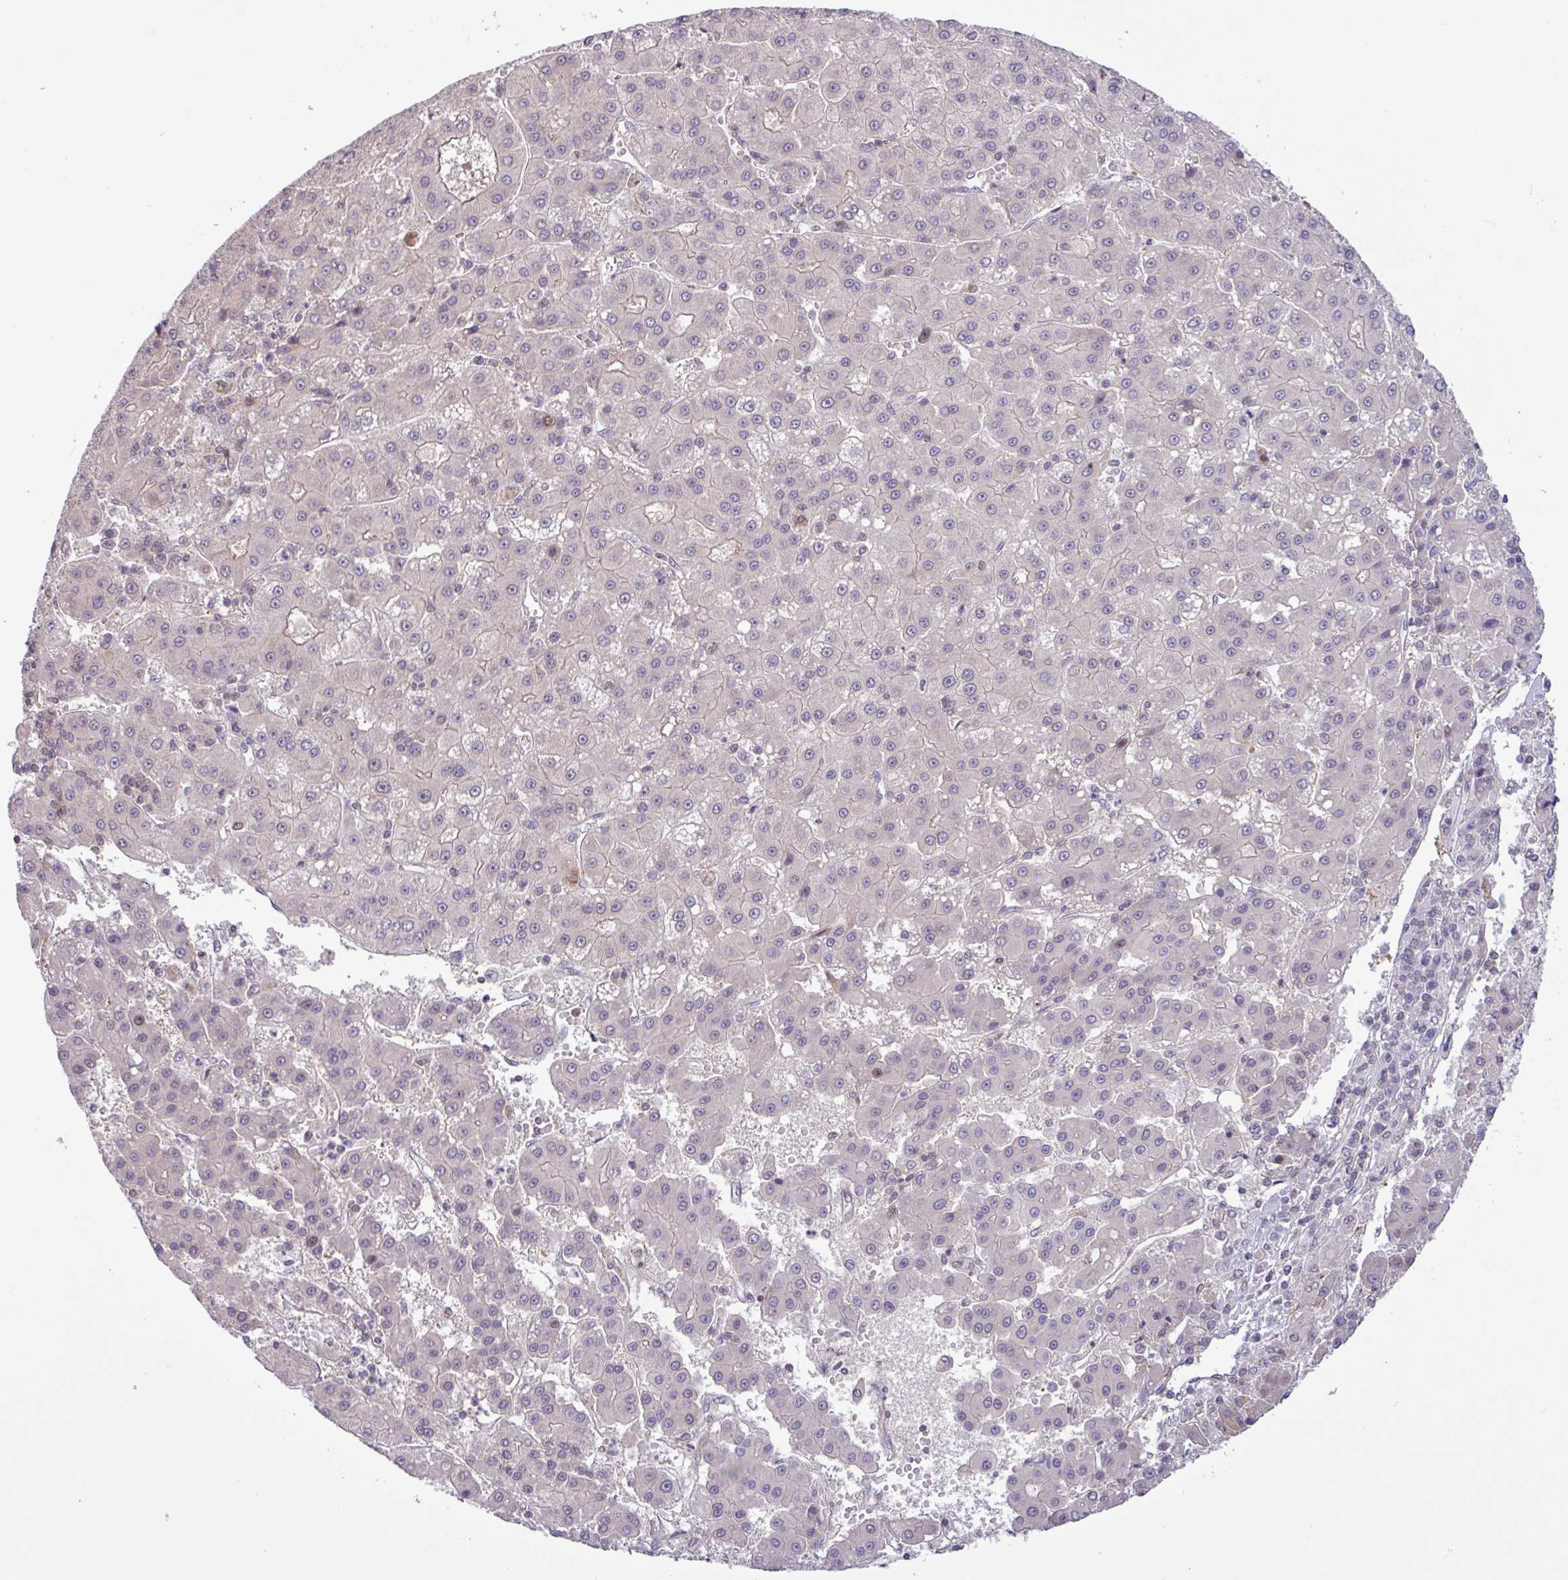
{"staining": {"intensity": "negative", "quantity": "none", "location": "none"}, "tissue": "liver cancer", "cell_type": "Tumor cells", "image_type": "cancer", "snomed": [{"axis": "morphology", "description": "Carcinoma, Hepatocellular, NOS"}, {"axis": "topography", "description": "Liver"}], "caption": "The immunohistochemistry (IHC) histopathology image has no significant positivity in tumor cells of liver cancer tissue.", "gene": "RTL3", "patient": {"sex": "male", "age": 76}}